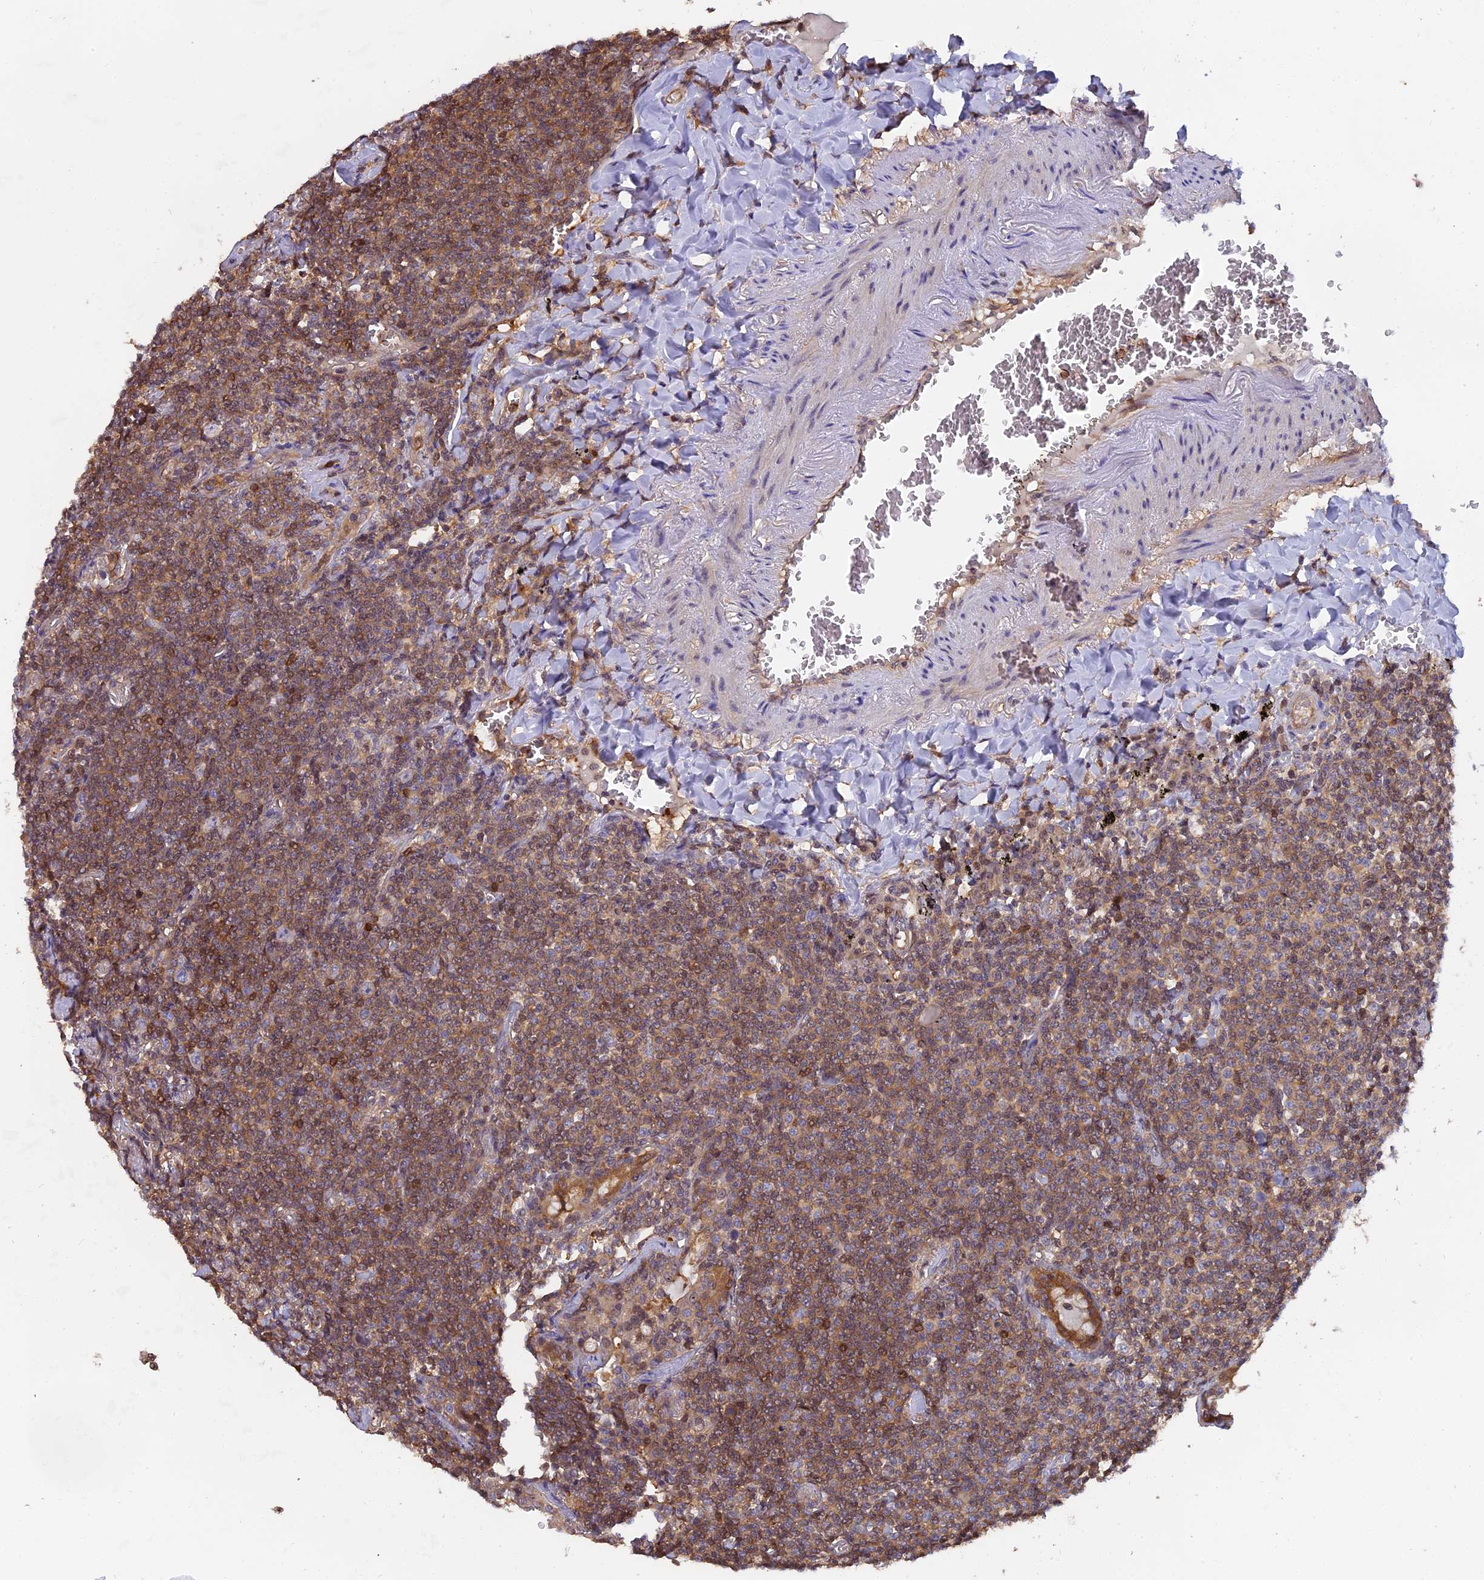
{"staining": {"intensity": "weak", "quantity": ">75%", "location": "cytoplasmic/membranous"}, "tissue": "lymphoma", "cell_type": "Tumor cells", "image_type": "cancer", "snomed": [{"axis": "morphology", "description": "Malignant lymphoma, non-Hodgkin's type, Low grade"}, {"axis": "topography", "description": "Lung"}], "caption": "Weak cytoplasmic/membranous expression is present in approximately >75% of tumor cells in lymphoma. Using DAB (brown) and hematoxylin (blue) stains, captured at high magnification using brightfield microscopy.", "gene": "FAM118B", "patient": {"sex": "female", "age": 71}}